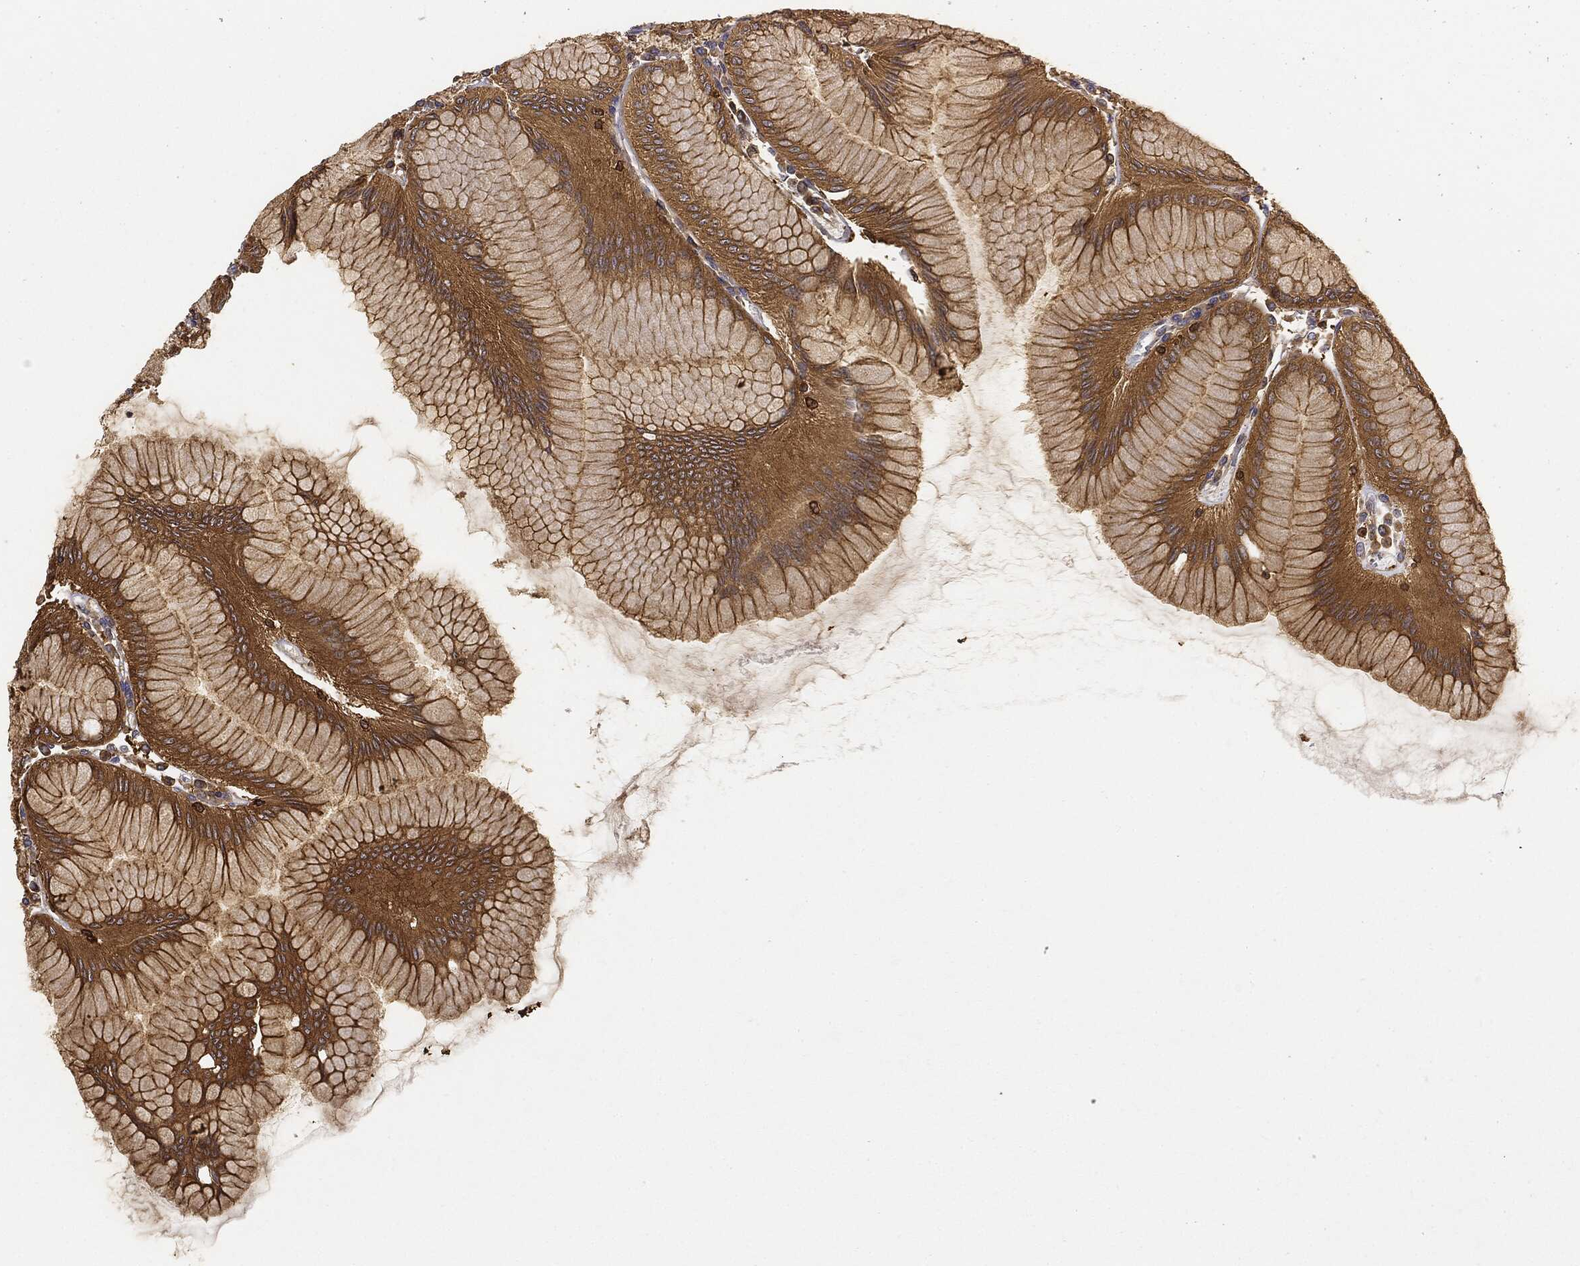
{"staining": {"intensity": "moderate", "quantity": ">75%", "location": "cytoplasmic/membranous"}, "tissue": "stomach", "cell_type": "Glandular cells", "image_type": "normal", "snomed": [{"axis": "morphology", "description": "Normal tissue, NOS"}, {"axis": "topography", "description": "Stomach"}], "caption": "This is an image of immunohistochemistry (IHC) staining of unremarkable stomach, which shows moderate expression in the cytoplasmic/membranous of glandular cells.", "gene": "WDR1", "patient": {"sex": "female", "age": 57}}